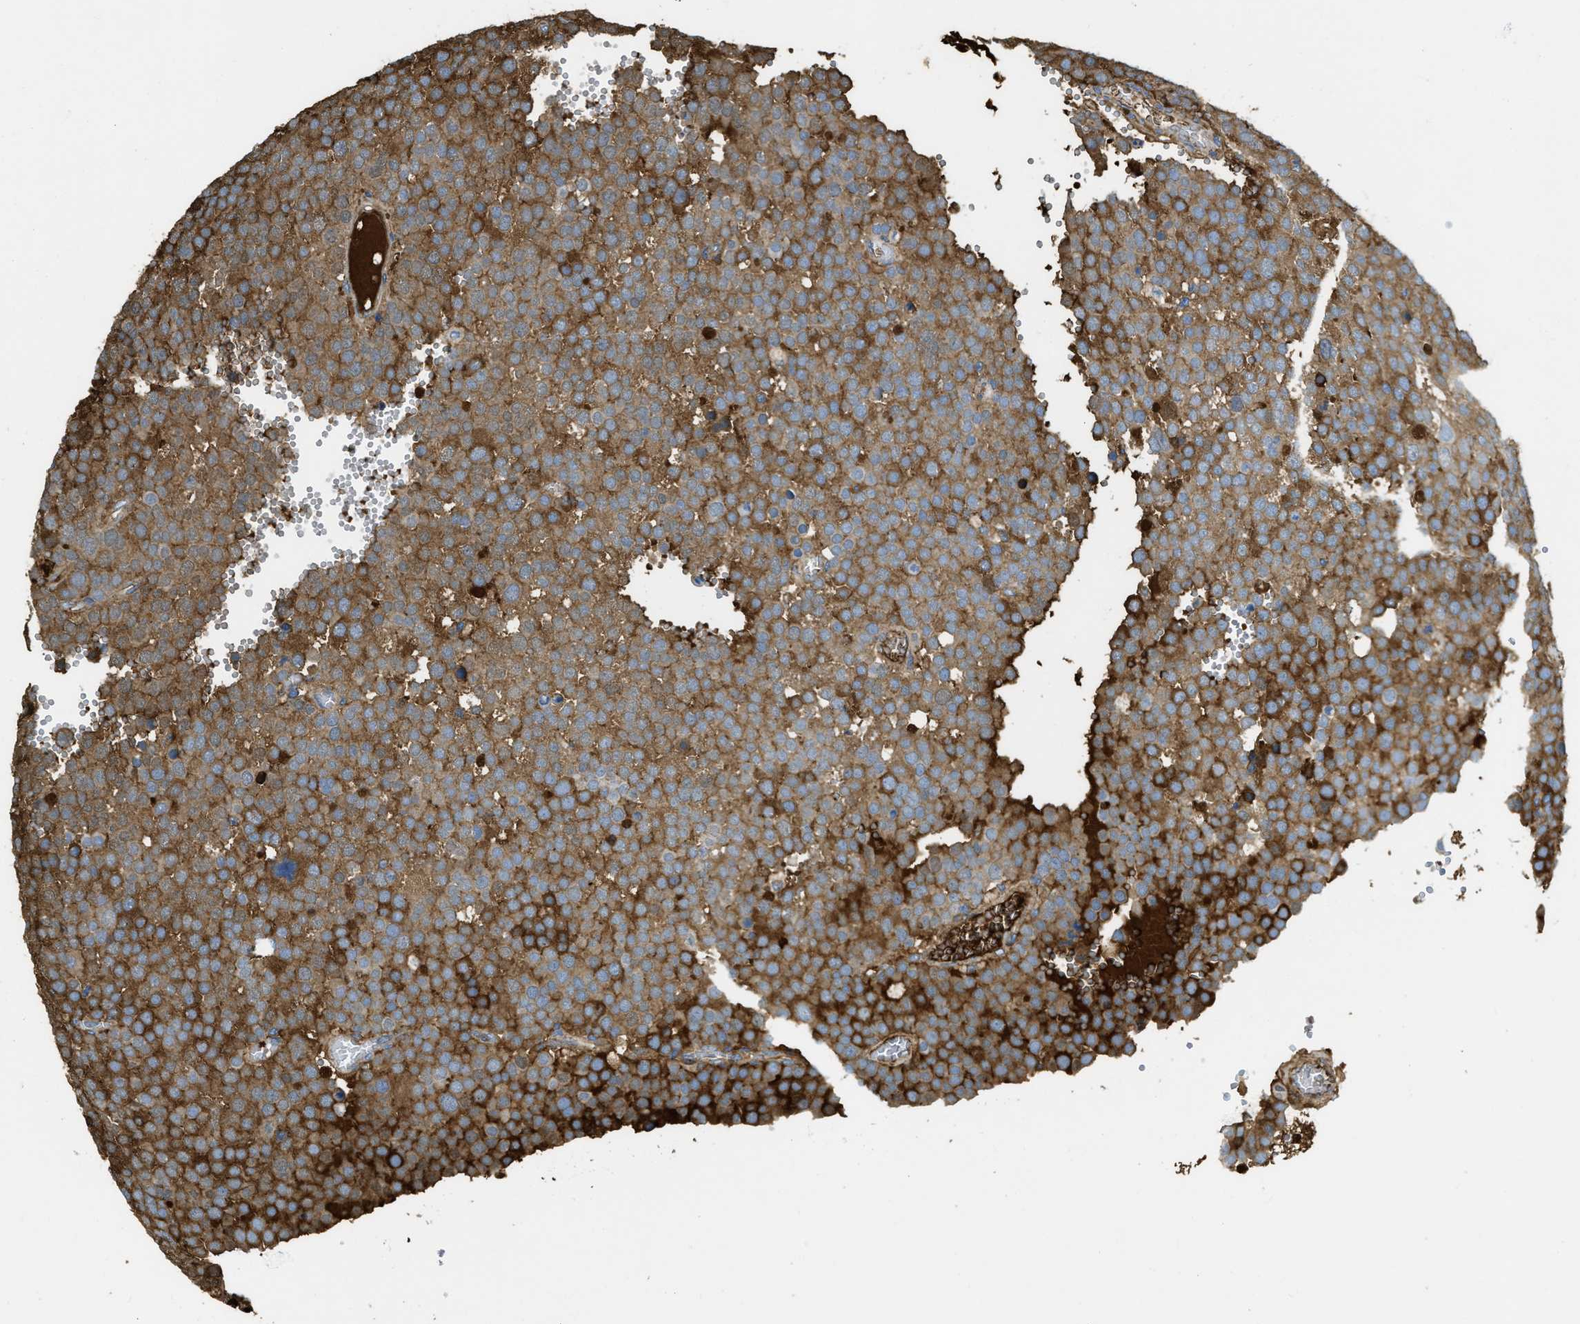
{"staining": {"intensity": "strong", "quantity": ">75%", "location": "cytoplasmic/membranous"}, "tissue": "testis cancer", "cell_type": "Tumor cells", "image_type": "cancer", "snomed": [{"axis": "morphology", "description": "Normal tissue, NOS"}, {"axis": "morphology", "description": "Seminoma, NOS"}, {"axis": "topography", "description": "Testis"}], "caption": "The photomicrograph displays a brown stain indicating the presence of a protein in the cytoplasmic/membranous of tumor cells in testis cancer. Nuclei are stained in blue.", "gene": "PRTN3", "patient": {"sex": "male", "age": 71}}